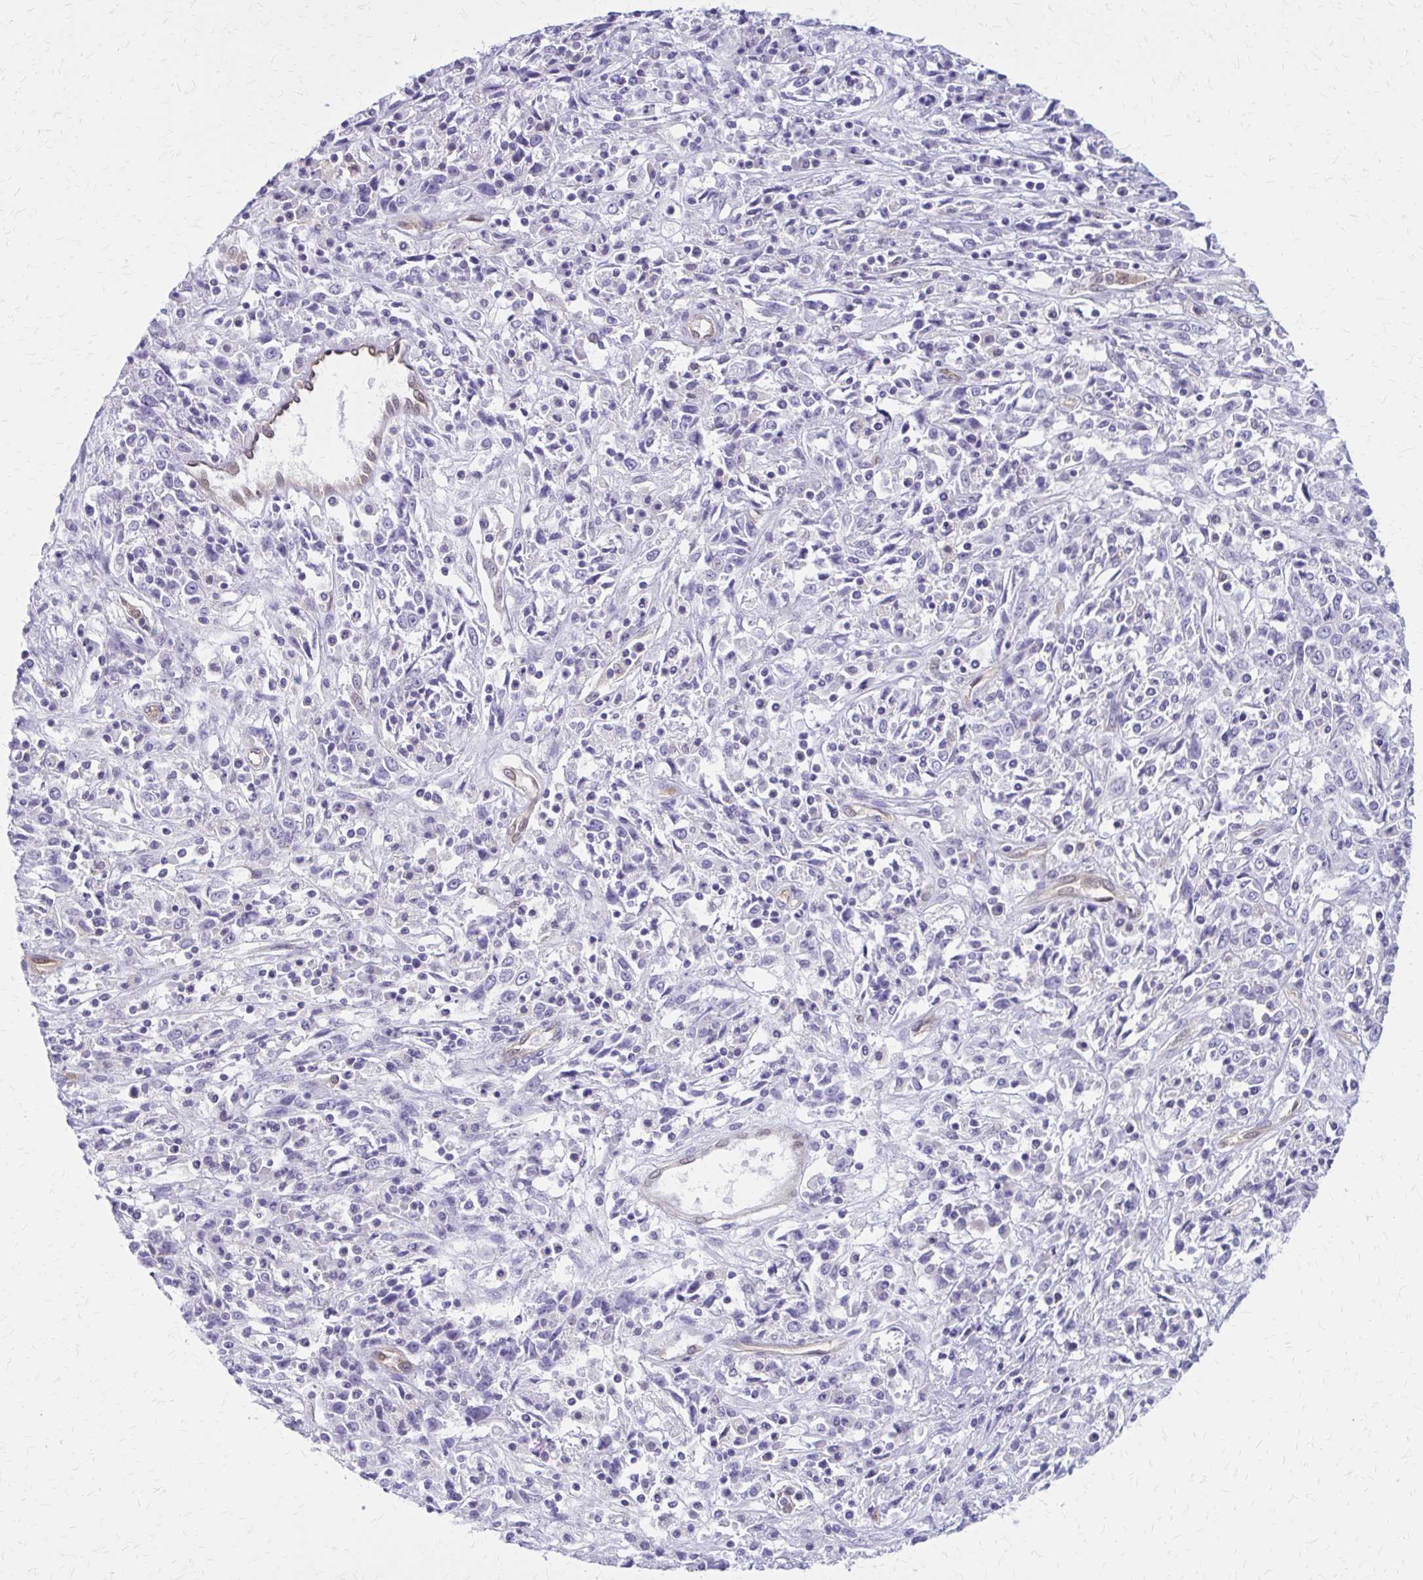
{"staining": {"intensity": "negative", "quantity": "none", "location": "none"}, "tissue": "cervical cancer", "cell_type": "Tumor cells", "image_type": "cancer", "snomed": [{"axis": "morphology", "description": "Adenocarcinoma, NOS"}, {"axis": "topography", "description": "Cervix"}], "caption": "Image shows no protein positivity in tumor cells of cervical adenocarcinoma tissue.", "gene": "CLIC2", "patient": {"sex": "female", "age": 40}}